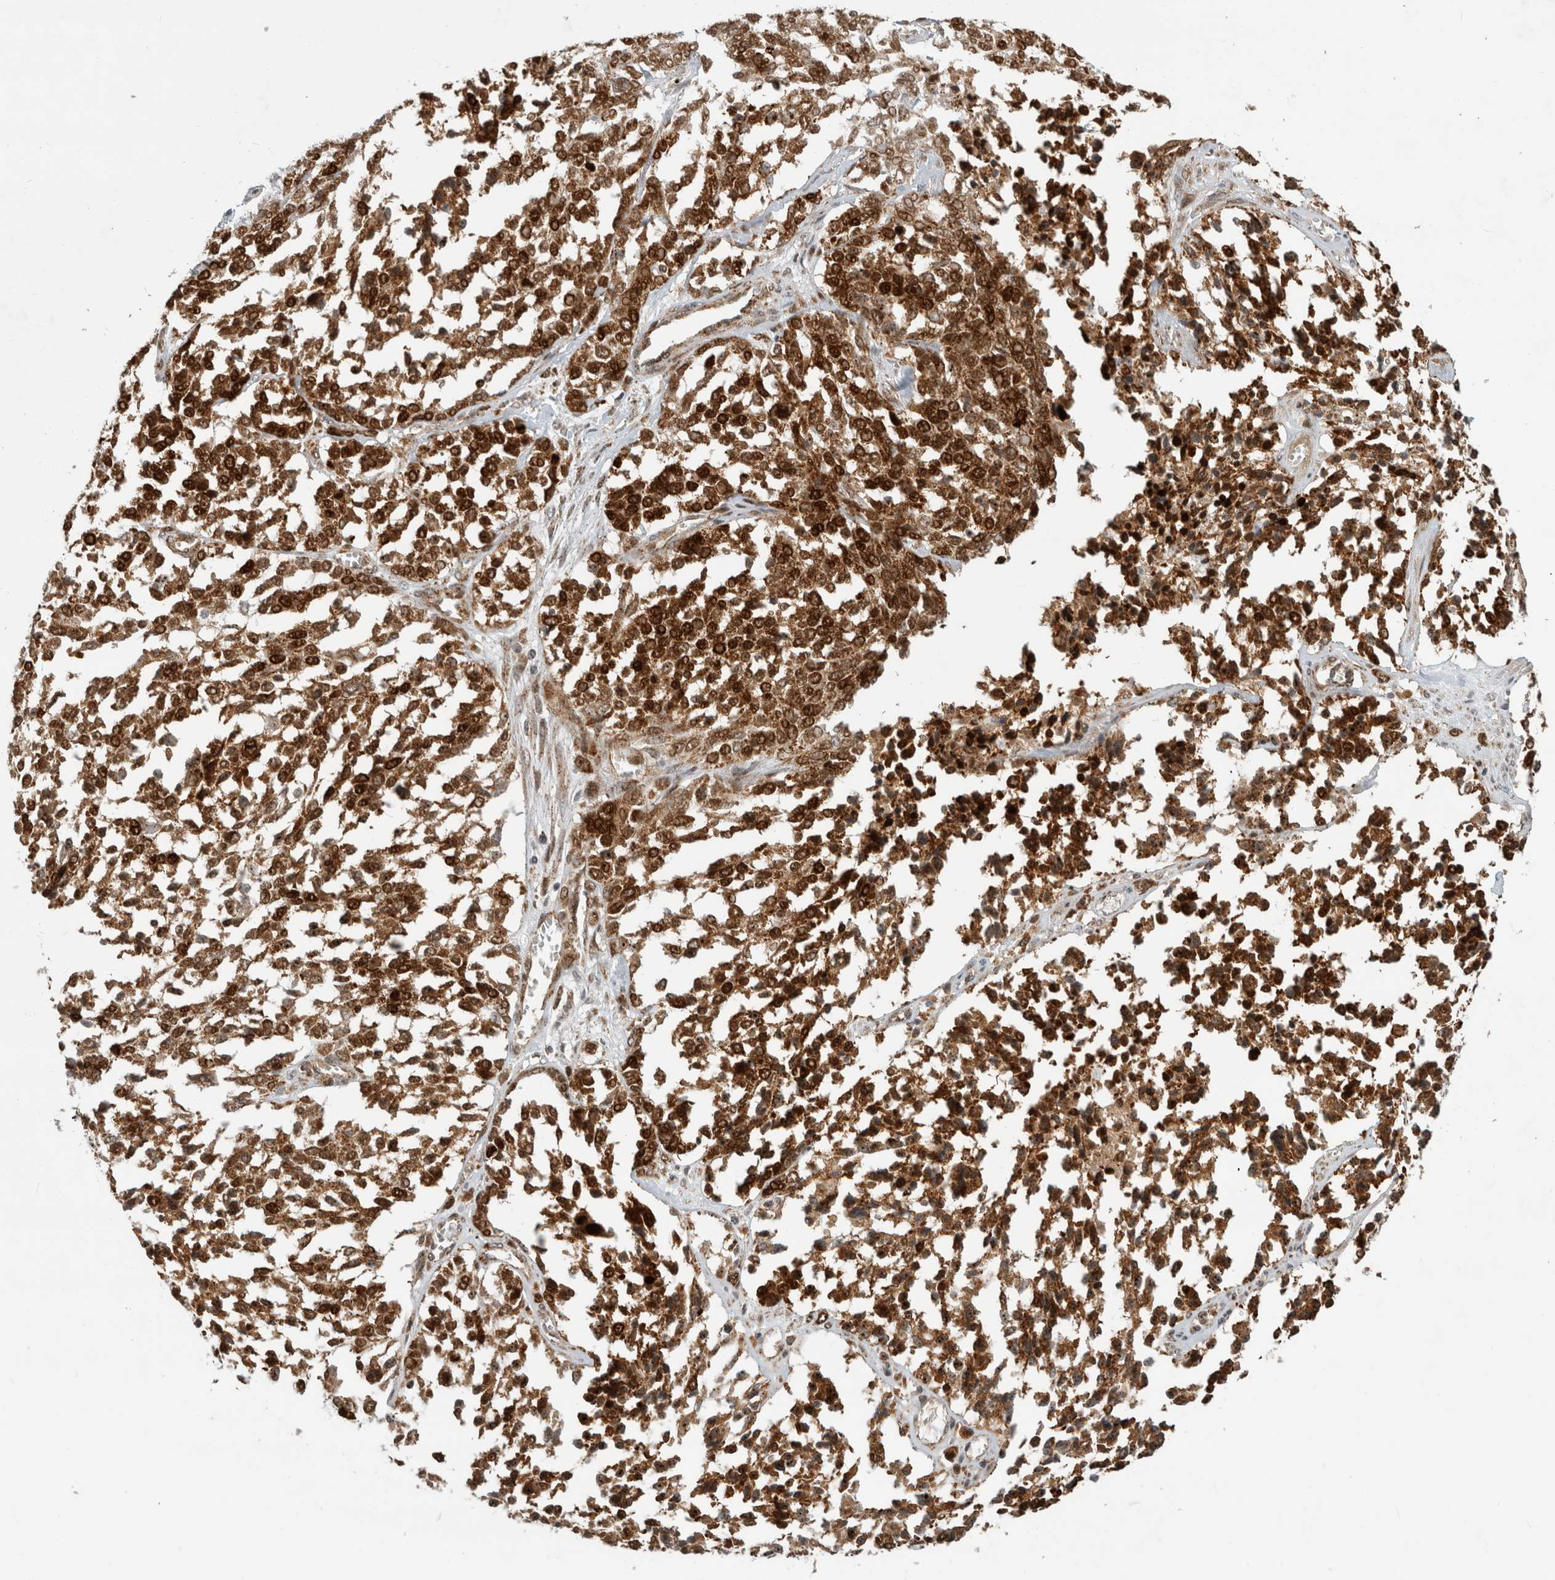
{"staining": {"intensity": "strong", "quantity": ">75%", "location": "cytoplasmic/membranous,nuclear"}, "tissue": "ovarian cancer", "cell_type": "Tumor cells", "image_type": "cancer", "snomed": [{"axis": "morphology", "description": "Cystadenocarcinoma, serous, NOS"}, {"axis": "topography", "description": "Ovary"}], "caption": "Protein analysis of ovarian serous cystadenocarcinoma tissue shows strong cytoplasmic/membranous and nuclear positivity in about >75% of tumor cells. (DAB (3,3'-diaminobenzidine) = brown stain, brightfield microscopy at high magnification).", "gene": "INSRR", "patient": {"sex": "female", "age": 44}}